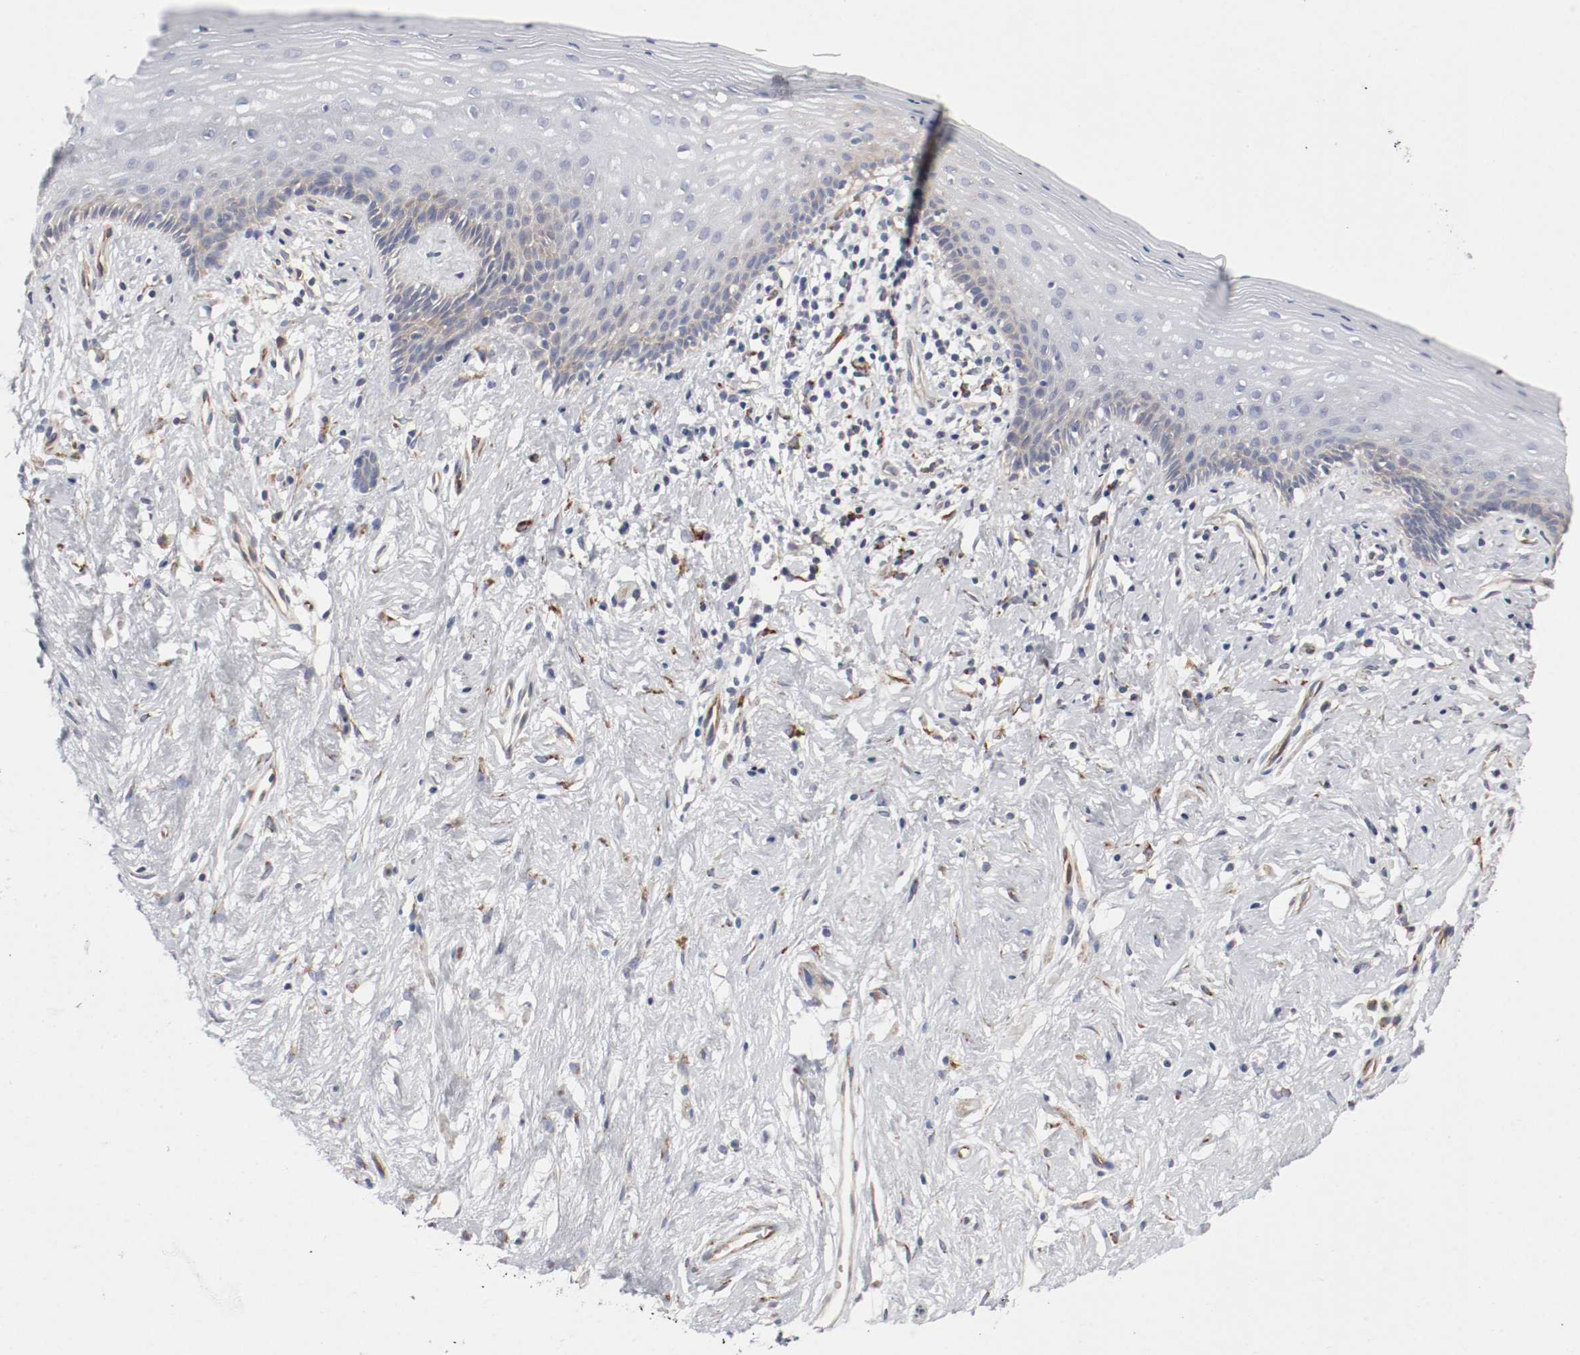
{"staining": {"intensity": "moderate", "quantity": "<25%", "location": "cytoplasmic/membranous"}, "tissue": "vagina", "cell_type": "Squamous epithelial cells", "image_type": "normal", "snomed": [{"axis": "morphology", "description": "Normal tissue, NOS"}, {"axis": "topography", "description": "Vagina"}], "caption": "Moderate cytoplasmic/membranous positivity for a protein is identified in approximately <25% of squamous epithelial cells of benign vagina using IHC.", "gene": "GIT1", "patient": {"sex": "female", "age": 44}}